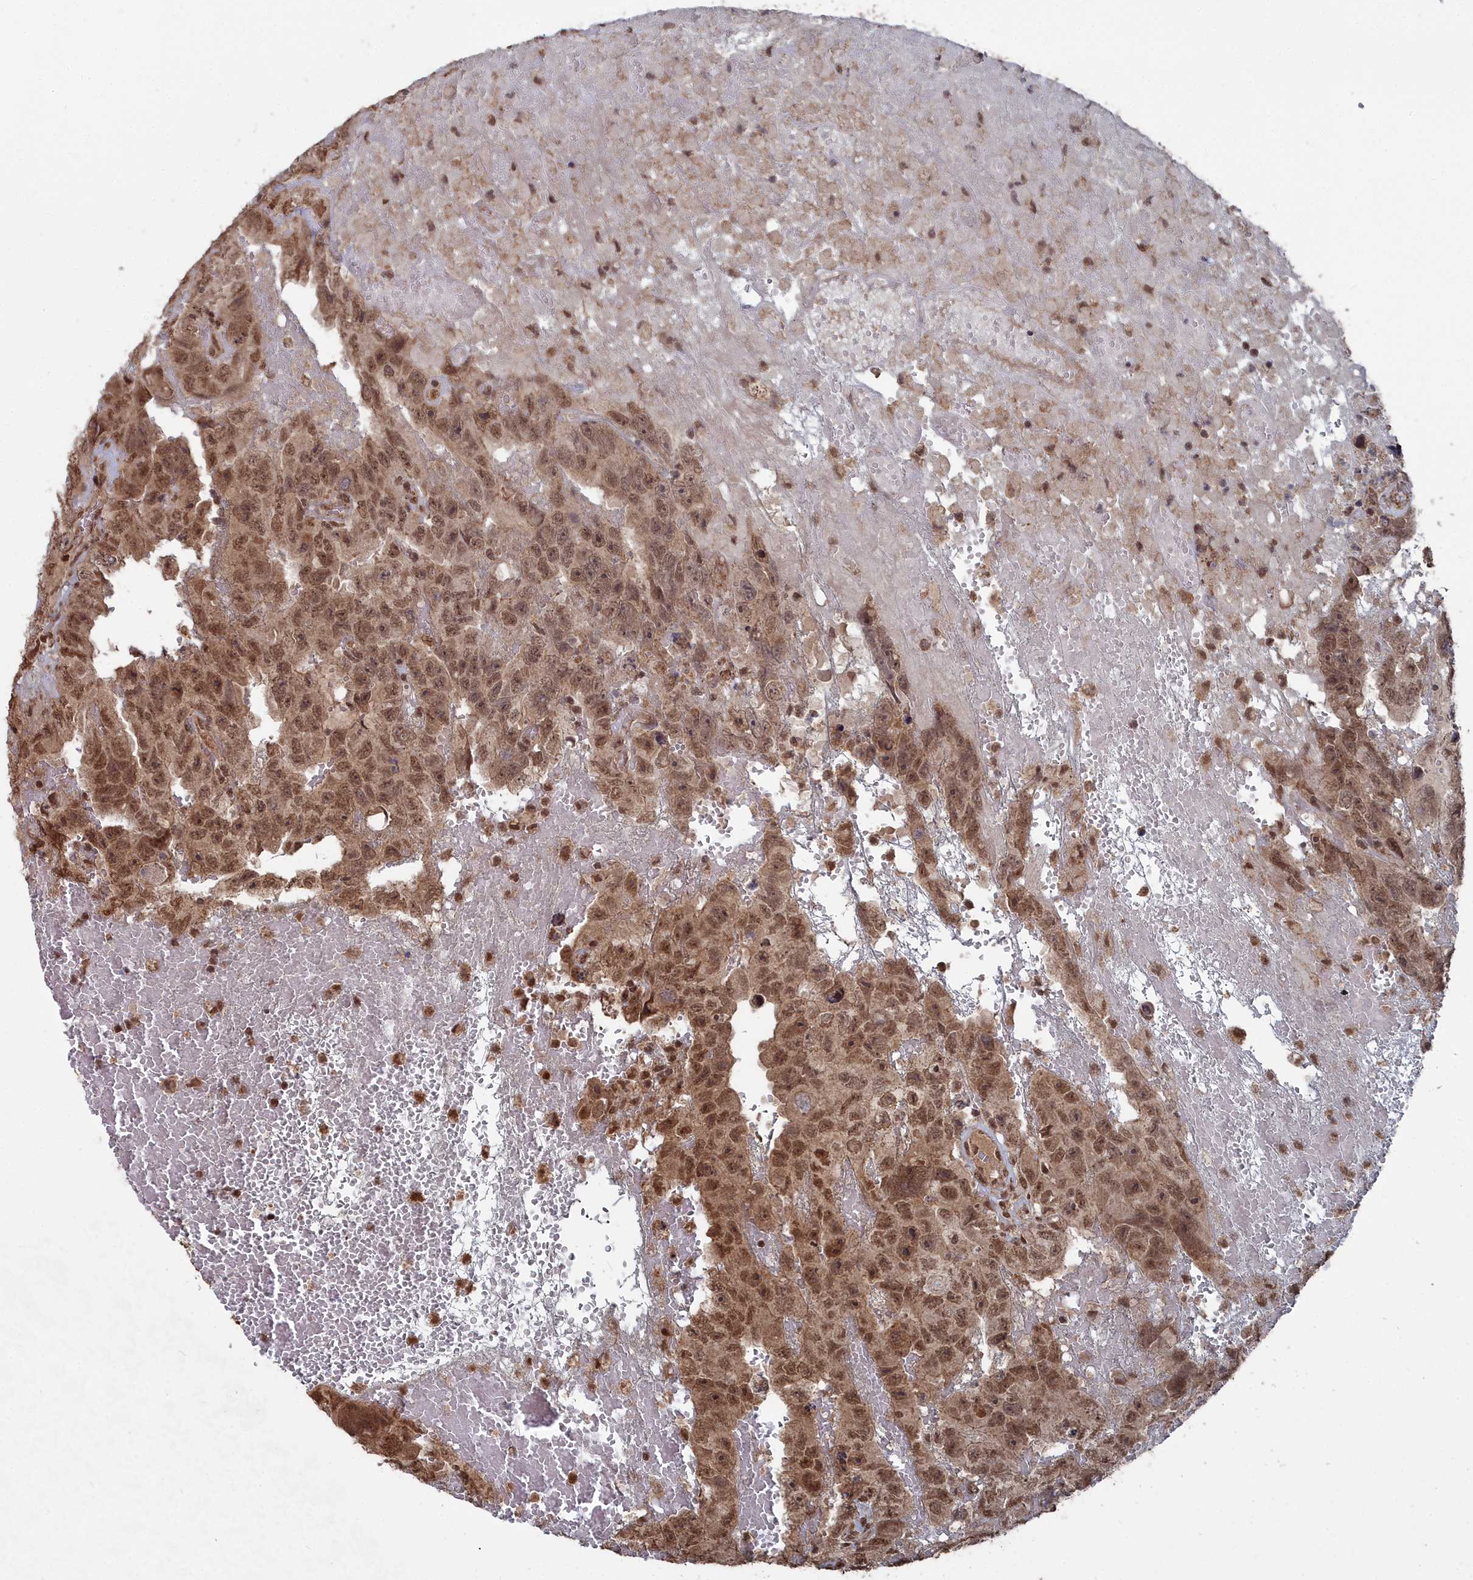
{"staining": {"intensity": "moderate", "quantity": ">75%", "location": "nuclear"}, "tissue": "testis cancer", "cell_type": "Tumor cells", "image_type": "cancer", "snomed": [{"axis": "morphology", "description": "Carcinoma, Embryonal, NOS"}, {"axis": "topography", "description": "Testis"}], "caption": "Immunohistochemical staining of human testis embryonal carcinoma shows moderate nuclear protein positivity in approximately >75% of tumor cells.", "gene": "CCNP", "patient": {"sex": "male", "age": 45}}